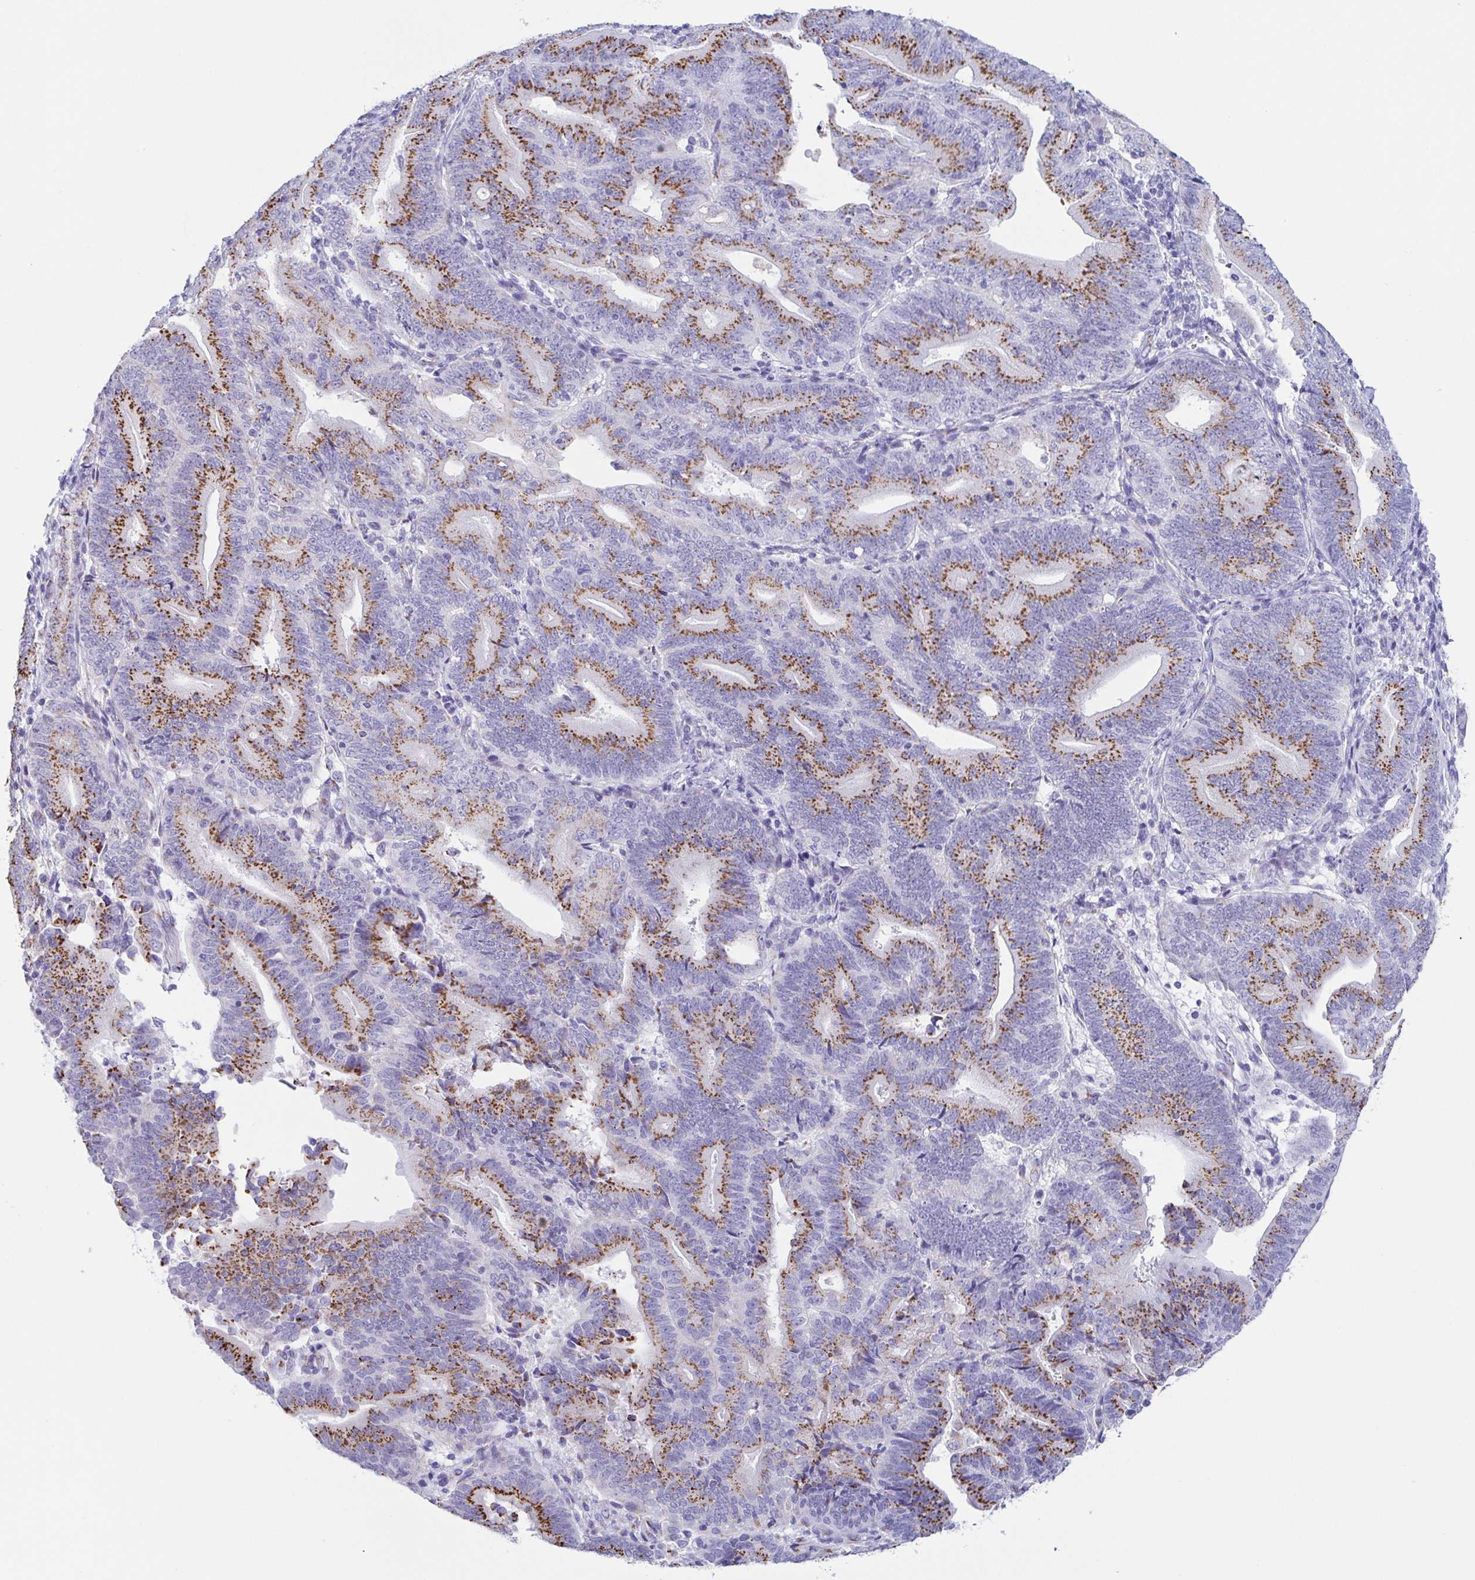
{"staining": {"intensity": "moderate", "quantity": ">75%", "location": "cytoplasmic/membranous"}, "tissue": "endometrial cancer", "cell_type": "Tumor cells", "image_type": "cancer", "snomed": [{"axis": "morphology", "description": "Adenocarcinoma, NOS"}, {"axis": "topography", "description": "Endometrium"}], "caption": "Human adenocarcinoma (endometrial) stained for a protein (brown) demonstrates moderate cytoplasmic/membranous positive staining in about >75% of tumor cells.", "gene": "SULT1B1", "patient": {"sex": "female", "age": 70}}